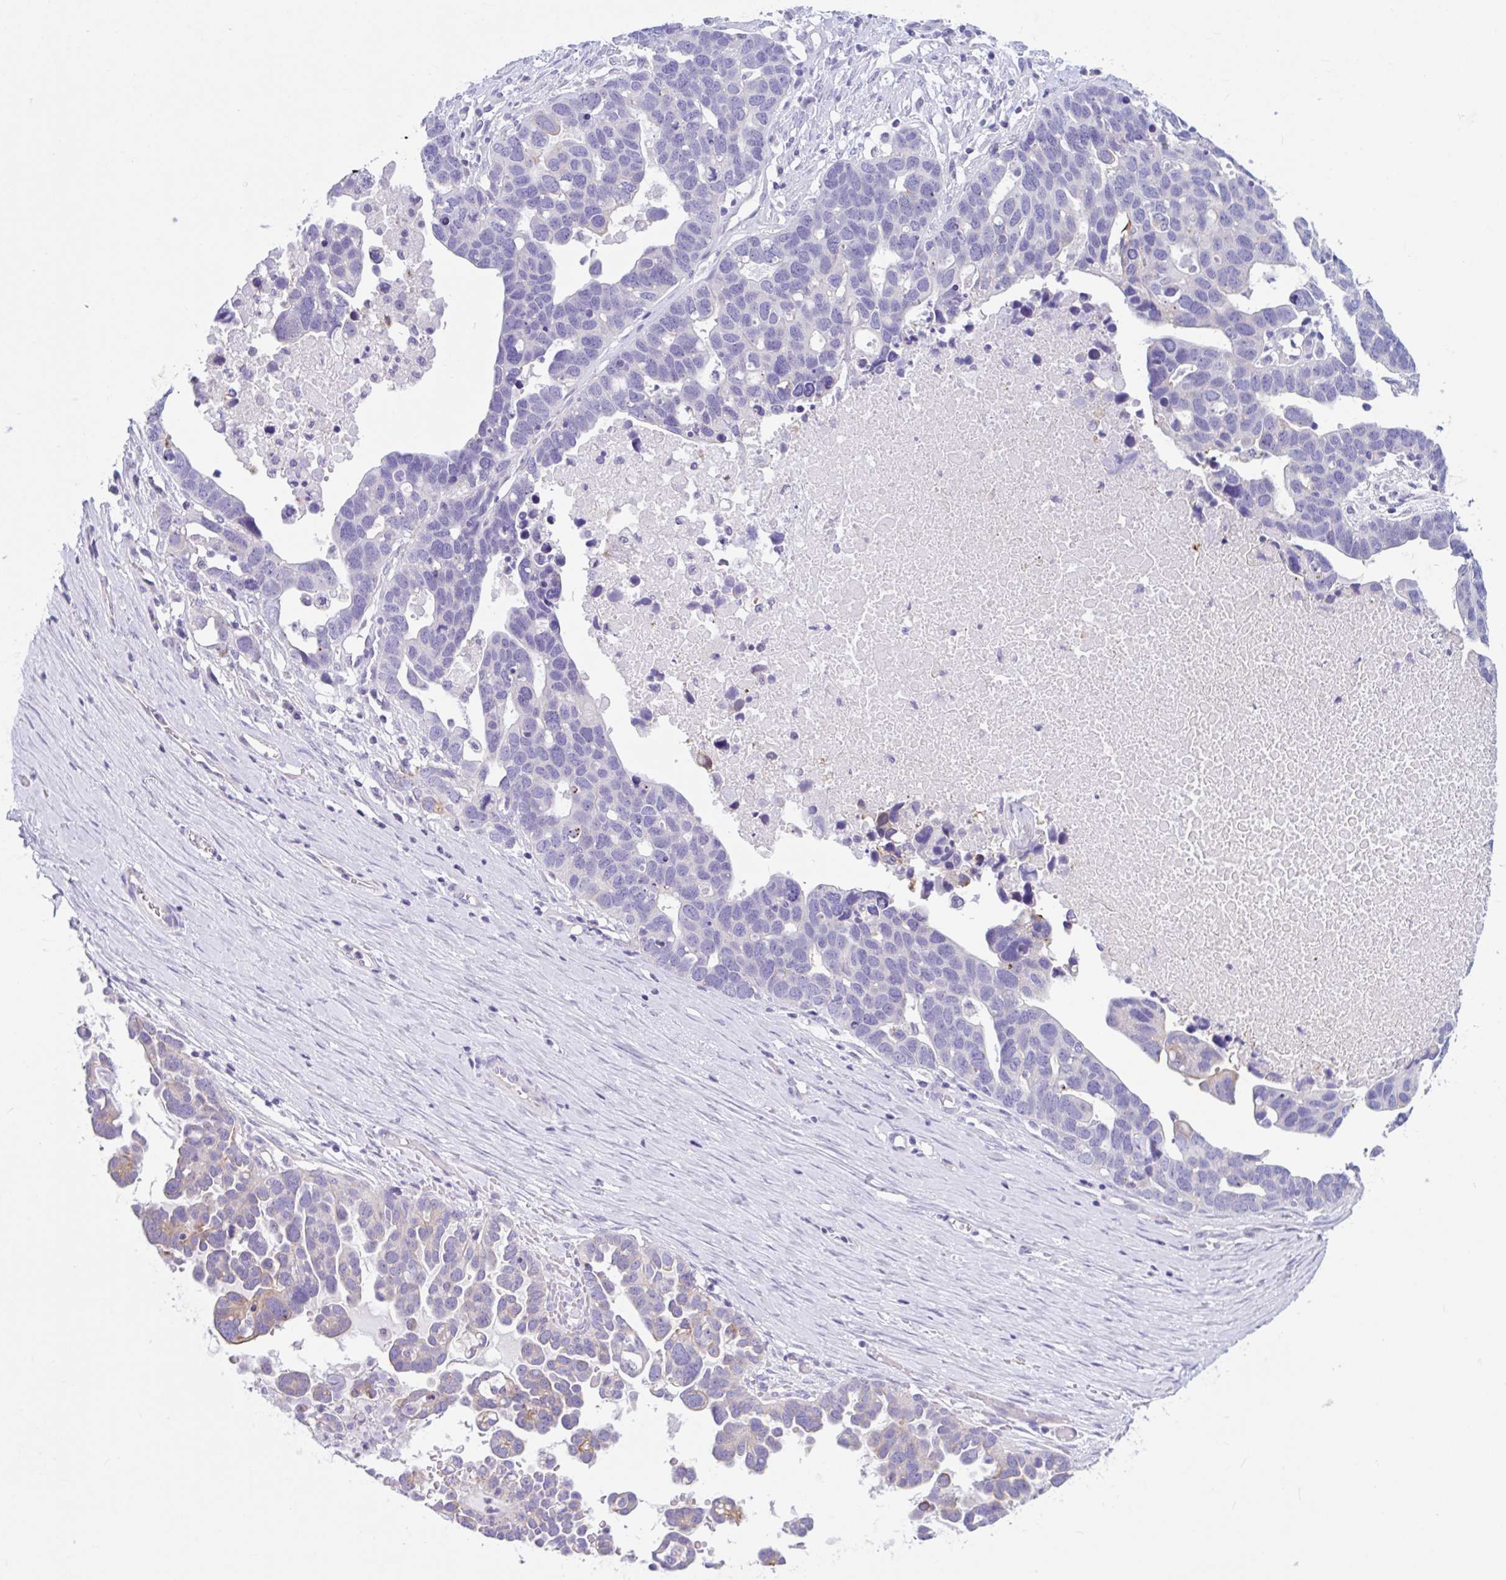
{"staining": {"intensity": "negative", "quantity": "none", "location": "none"}, "tissue": "ovarian cancer", "cell_type": "Tumor cells", "image_type": "cancer", "snomed": [{"axis": "morphology", "description": "Cystadenocarcinoma, serous, NOS"}, {"axis": "topography", "description": "Ovary"}], "caption": "Tumor cells show no significant protein staining in ovarian serous cystadenocarcinoma.", "gene": "OR6N2", "patient": {"sex": "female", "age": 54}}